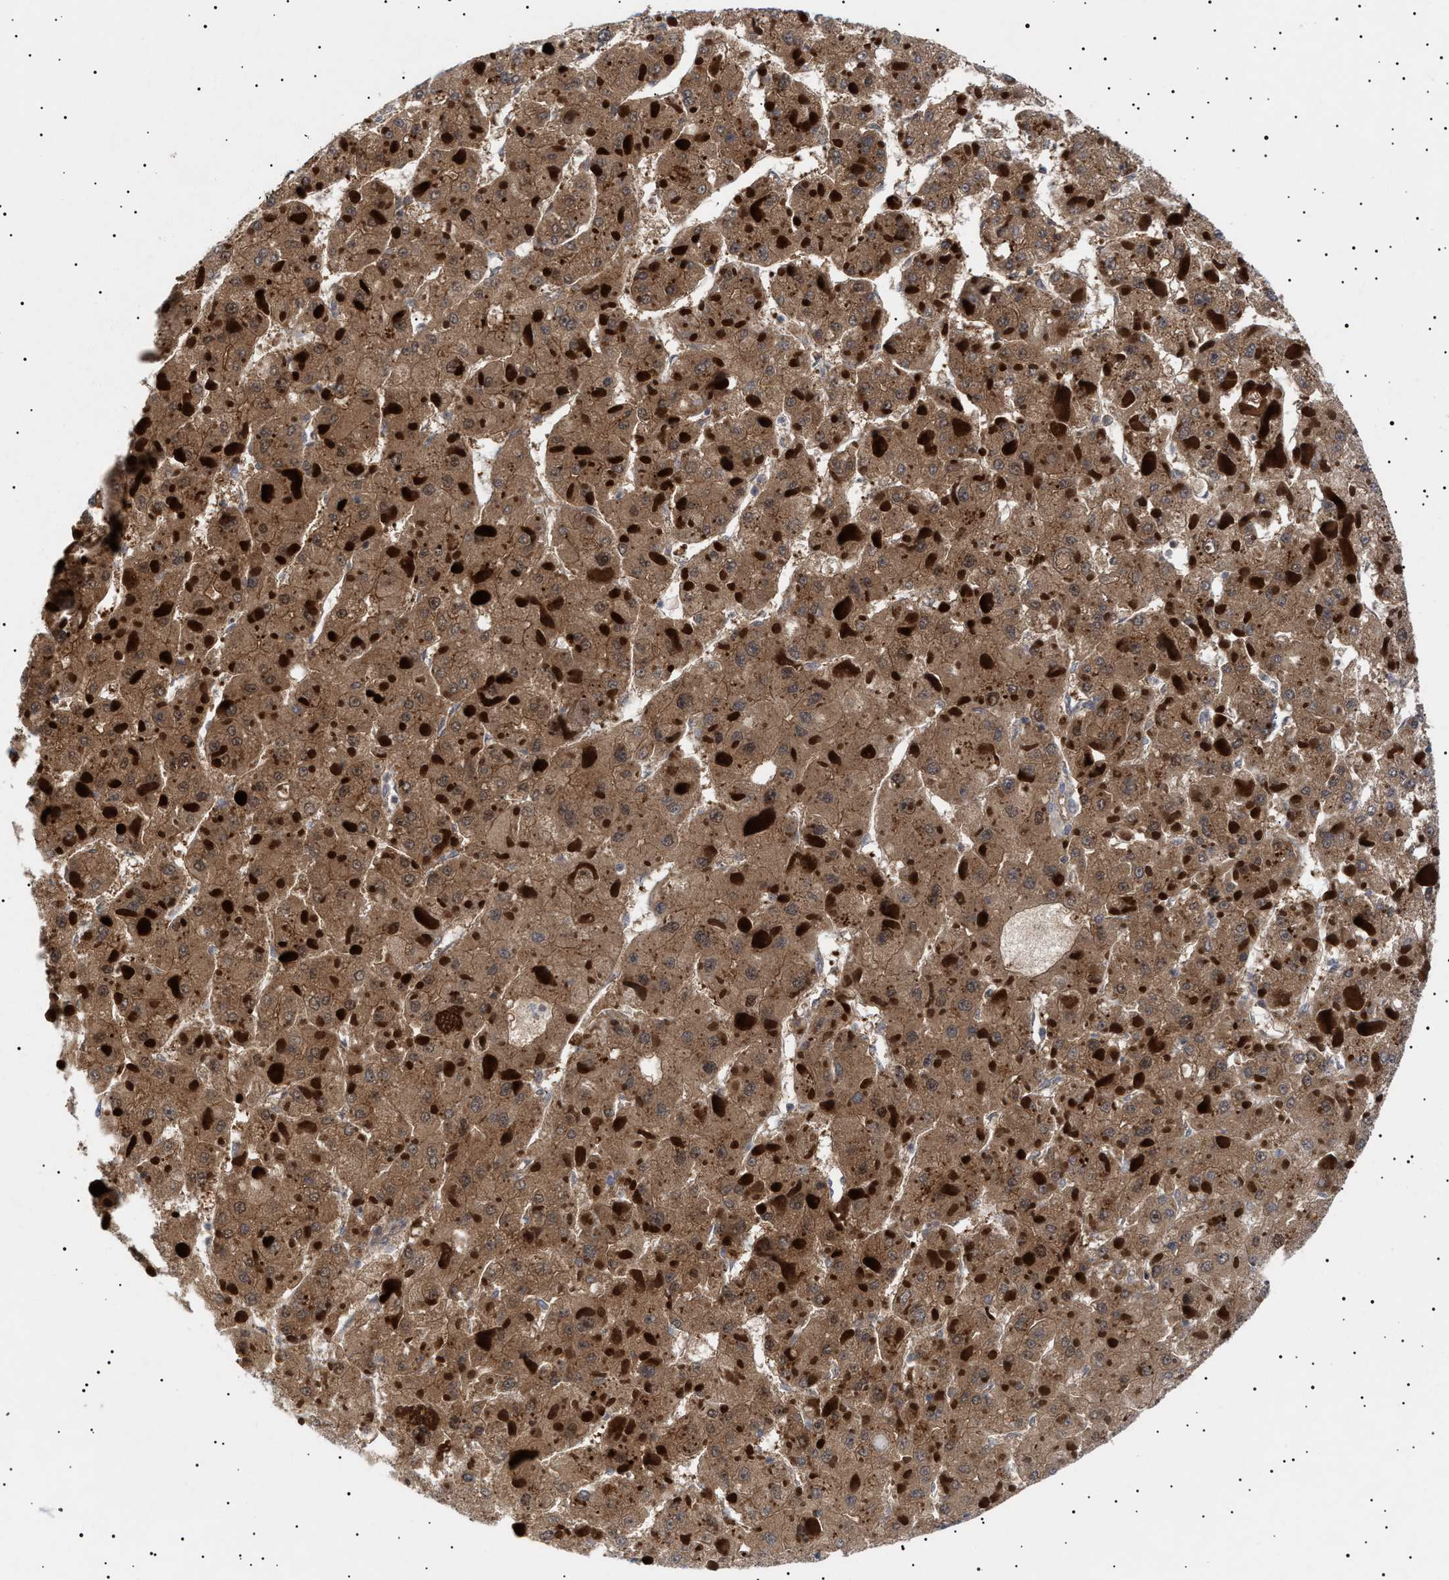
{"staining": {"intensity": "moderate", "quantity": ">75%", "location": "cytoplasmic/membranous"}, "tissue": "liver cancer", "cell_type": "Tumor cells", "image_type": "cancer", "snomed": [{"axis": "morphology", "description": "Carcinoma, Hepatocellular, NOS"}, {"axis": "topography", "description": "Liver"}], "caption": "Immunohistochemical staining of liver hepatocellular carcinoma exhibits medium levels of moderate cytoplasmic/membranous protein staining in approximately >75% of tumor cells. The staining is performed using DAB brown chromogen to label protein expression. The nuclei are counter-stained blue using hematoxylin.", "gene": "NPLOC4", "patient": {"sex": "female", "age": 73}}